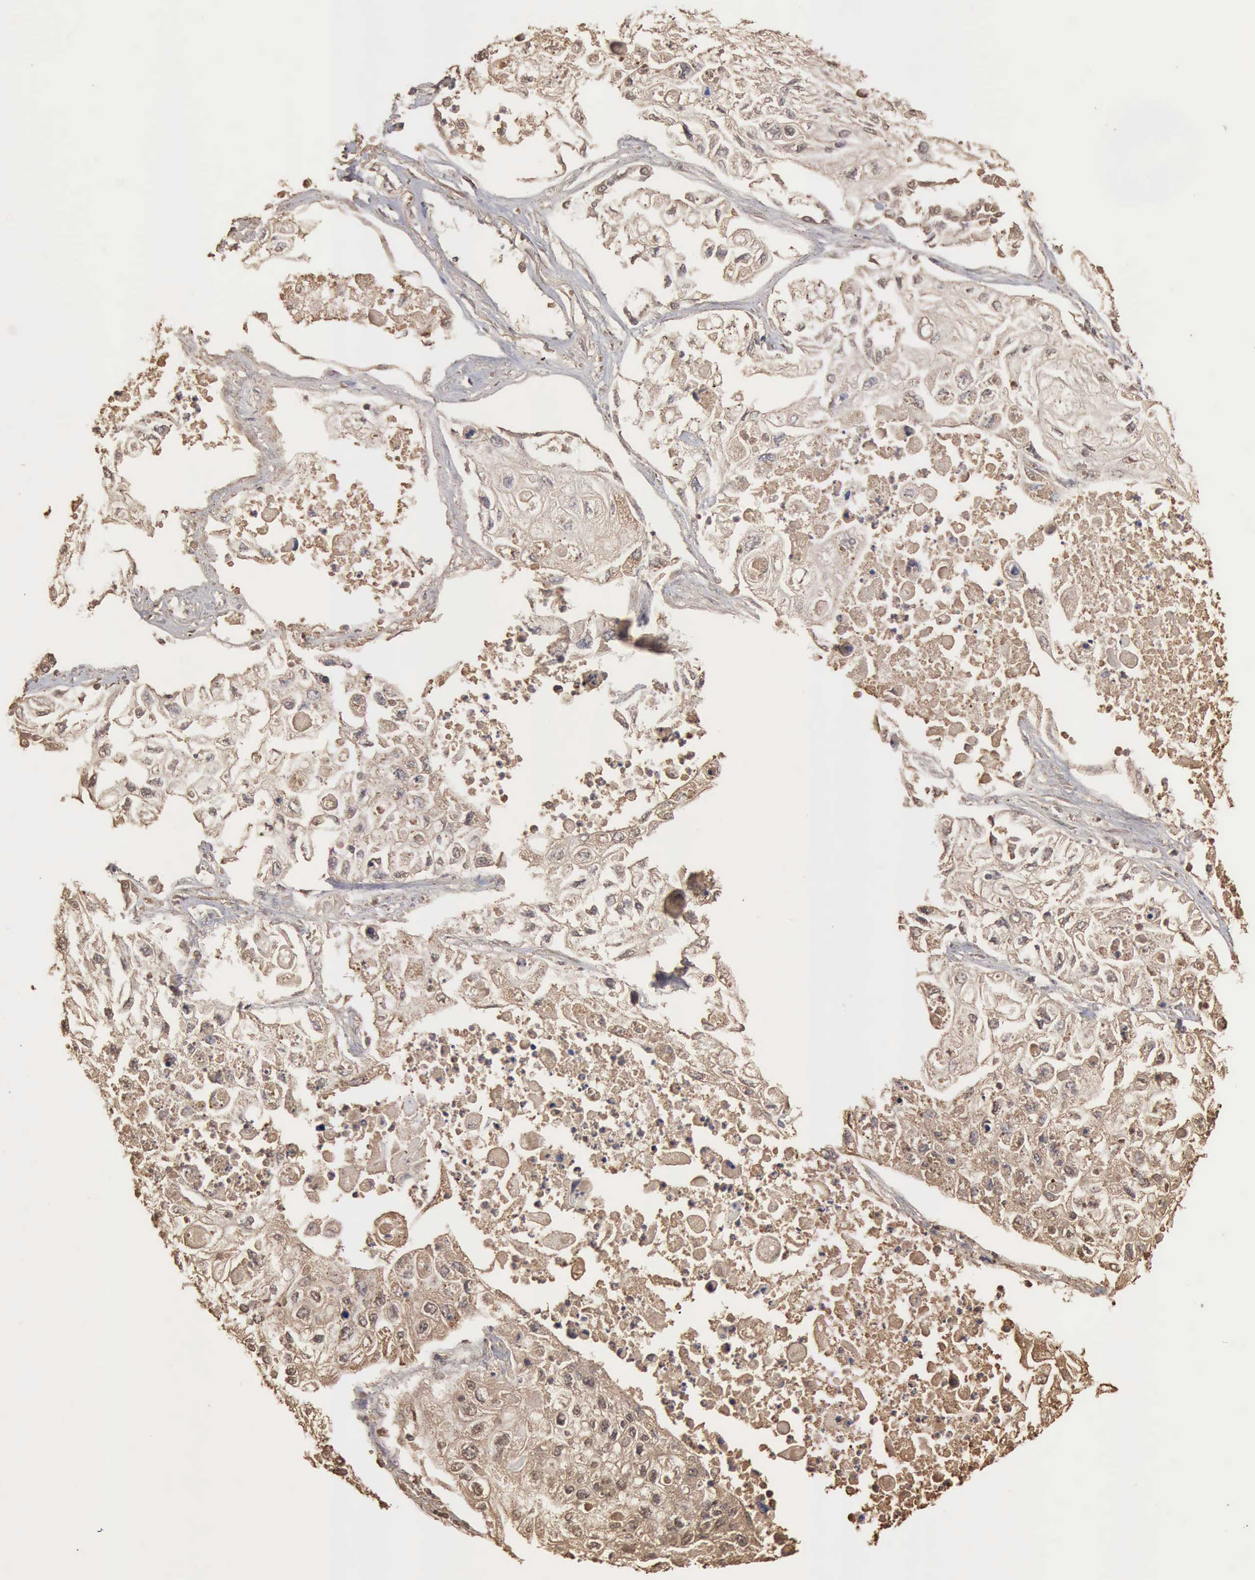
{"staining": {"intensity": "weak", "quantity": "25%-75%", "location": "cytoplasmic/membranous"}, "tissue": "lung cancer", "cell_type": "Tumor cells", "image_type": "cancer", "snomed": [{"axis": "morphology", "description": "Squamous cell carcinoma, NOS"}, {"axis": "topography", "description": "Lung"}], "caption": "Weak cytoplasmic/membranous positivity for a protein is appreciated in approximately 25%-75% of tumor cells of lung squamous cell carcinoma using IHC.", "gene": "SERPINA1", "patient": {"sex": "male", "age": 75}}